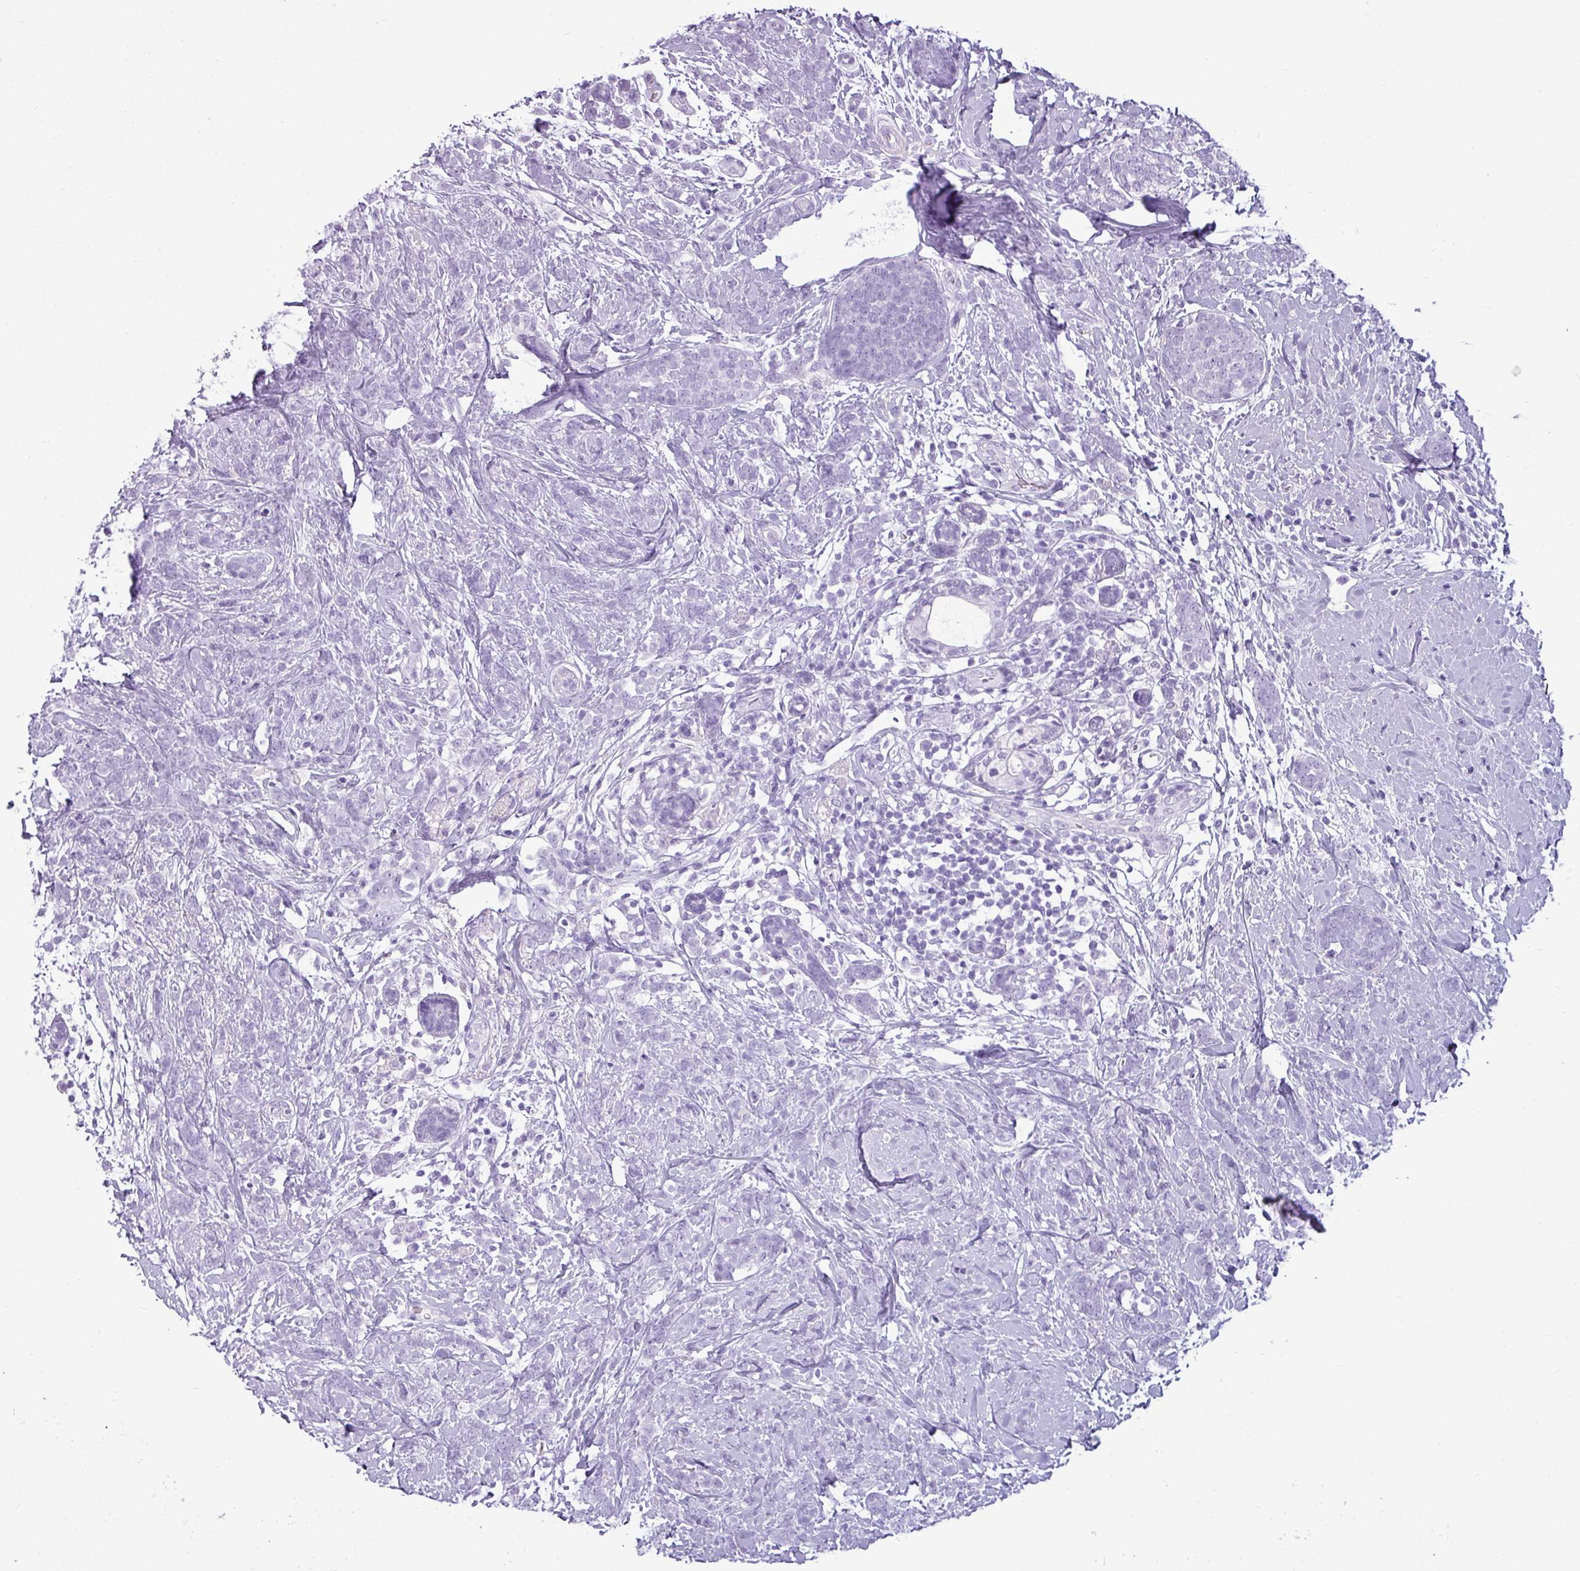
{"staining": {"intensity": "negative", "quantity": "none", "location": "none"}, "tissue": "breast cancer", "cell_type": "Tumor cells", "image_type": "cancer", "snomed": [{"axis": "morphology", "description": "Lobular carcinoma"}, {"axis": "topography", "description": "Breast"}], "caption": "Immunohistochemistry micrograph of human lobular carcinoma (breast) stained for a protein (brown), which shows no expression in tumor cells. (DAB immunohistochemistry (IHC) visualized using brightfield microscopy, high magnification).", "gene": "AMY1B", "patient": {"sex": "female", "age": 58}}